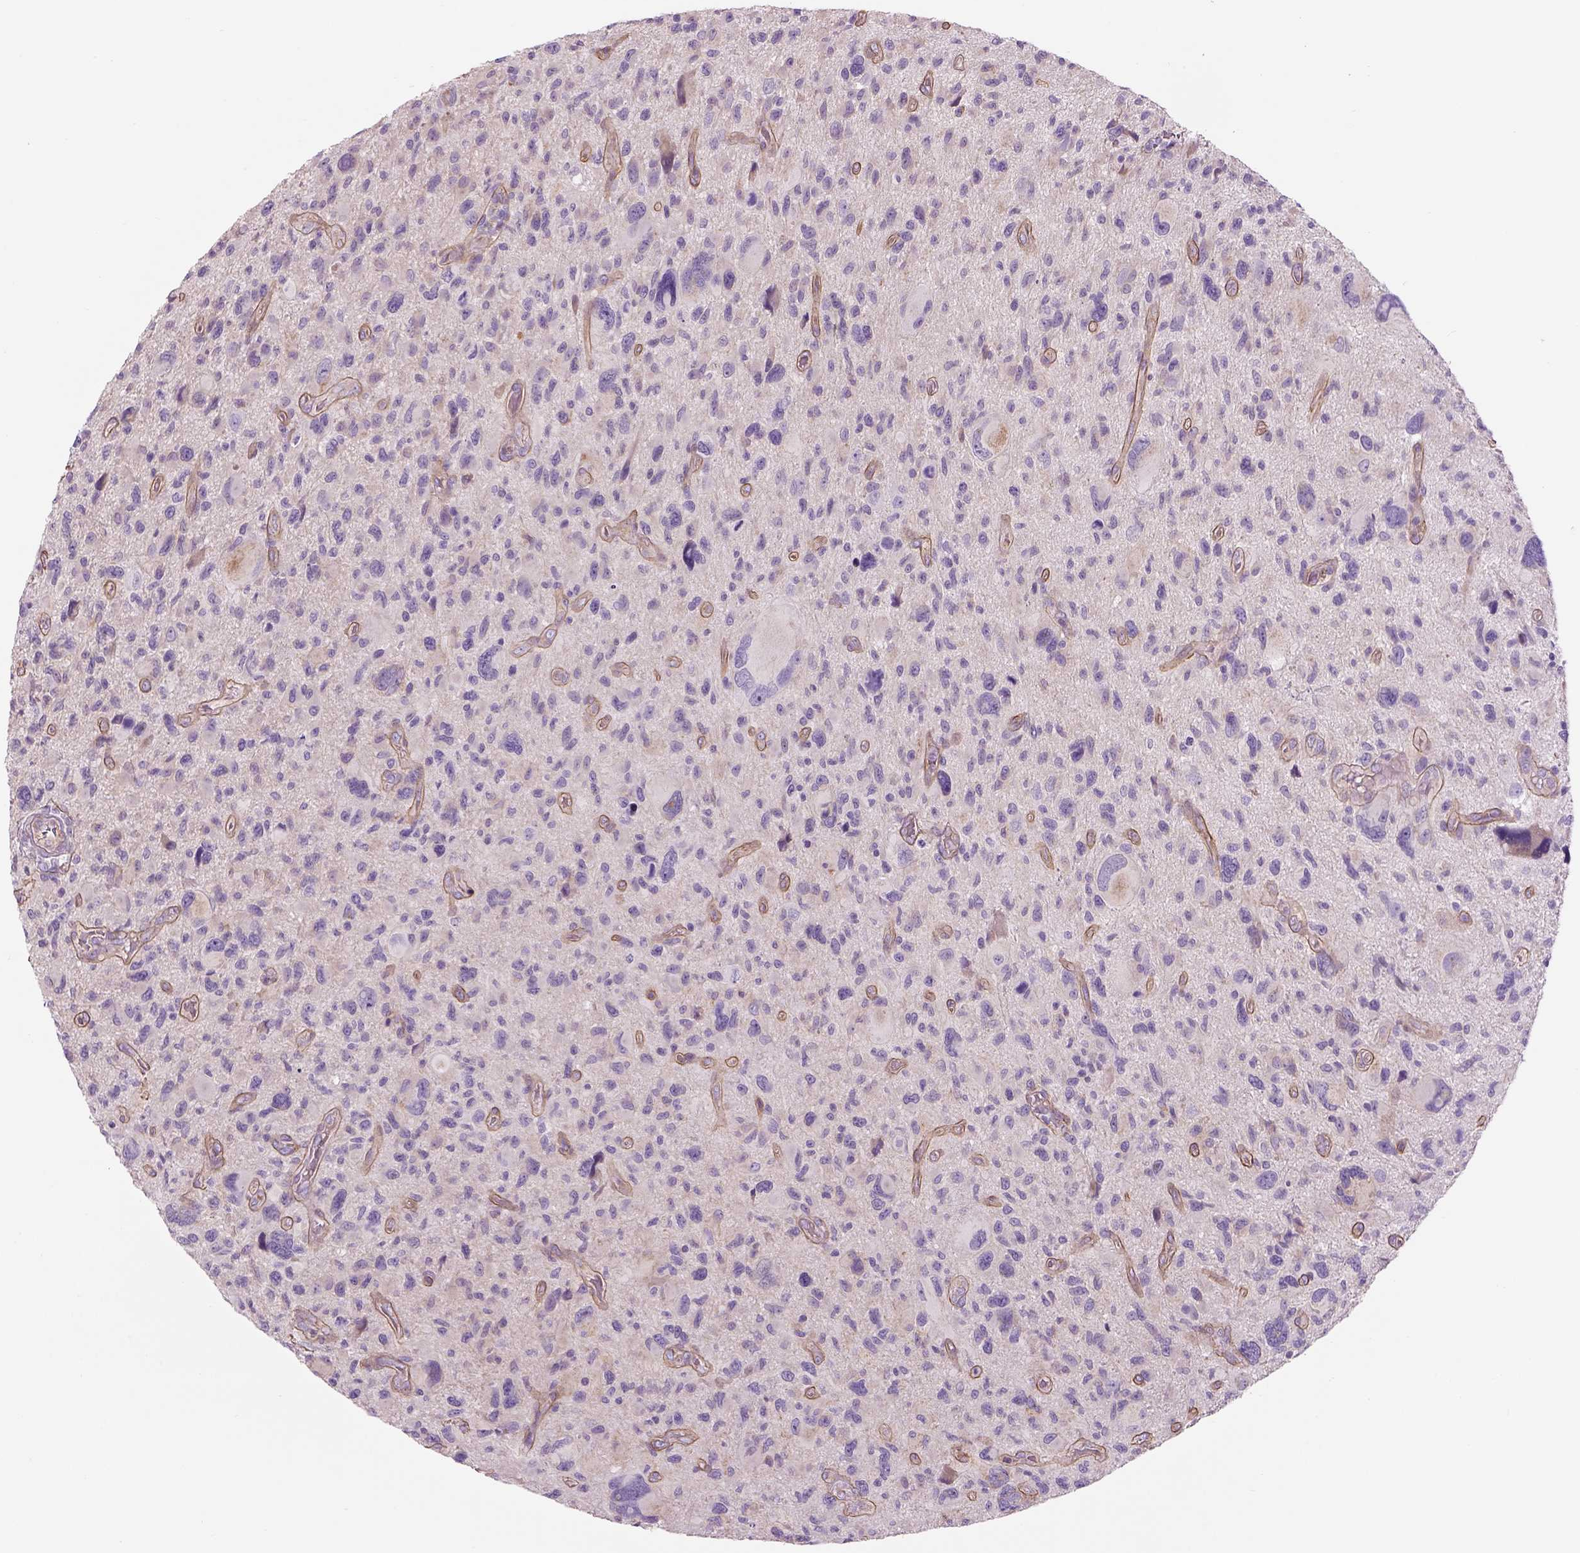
{"staining": {"intensity": "negative", "quantity": "none", "location": "none"}, "tissue": "glioma", "cell_type": "Tumor cells", "image_type": "cancer", "snomed": [{"axis": "morphology", "description": "Glioma, malignant, NOS"}, {"axis": "morphology", "description": "Glioma, malignant, High grade"}, {"axis": "topography", "description": "Brain"}], "caption": "IHC of glioma displays no staining in tumor cells.", "gene": "IFT52", "patient": {"sex": "female", "age": 71}}